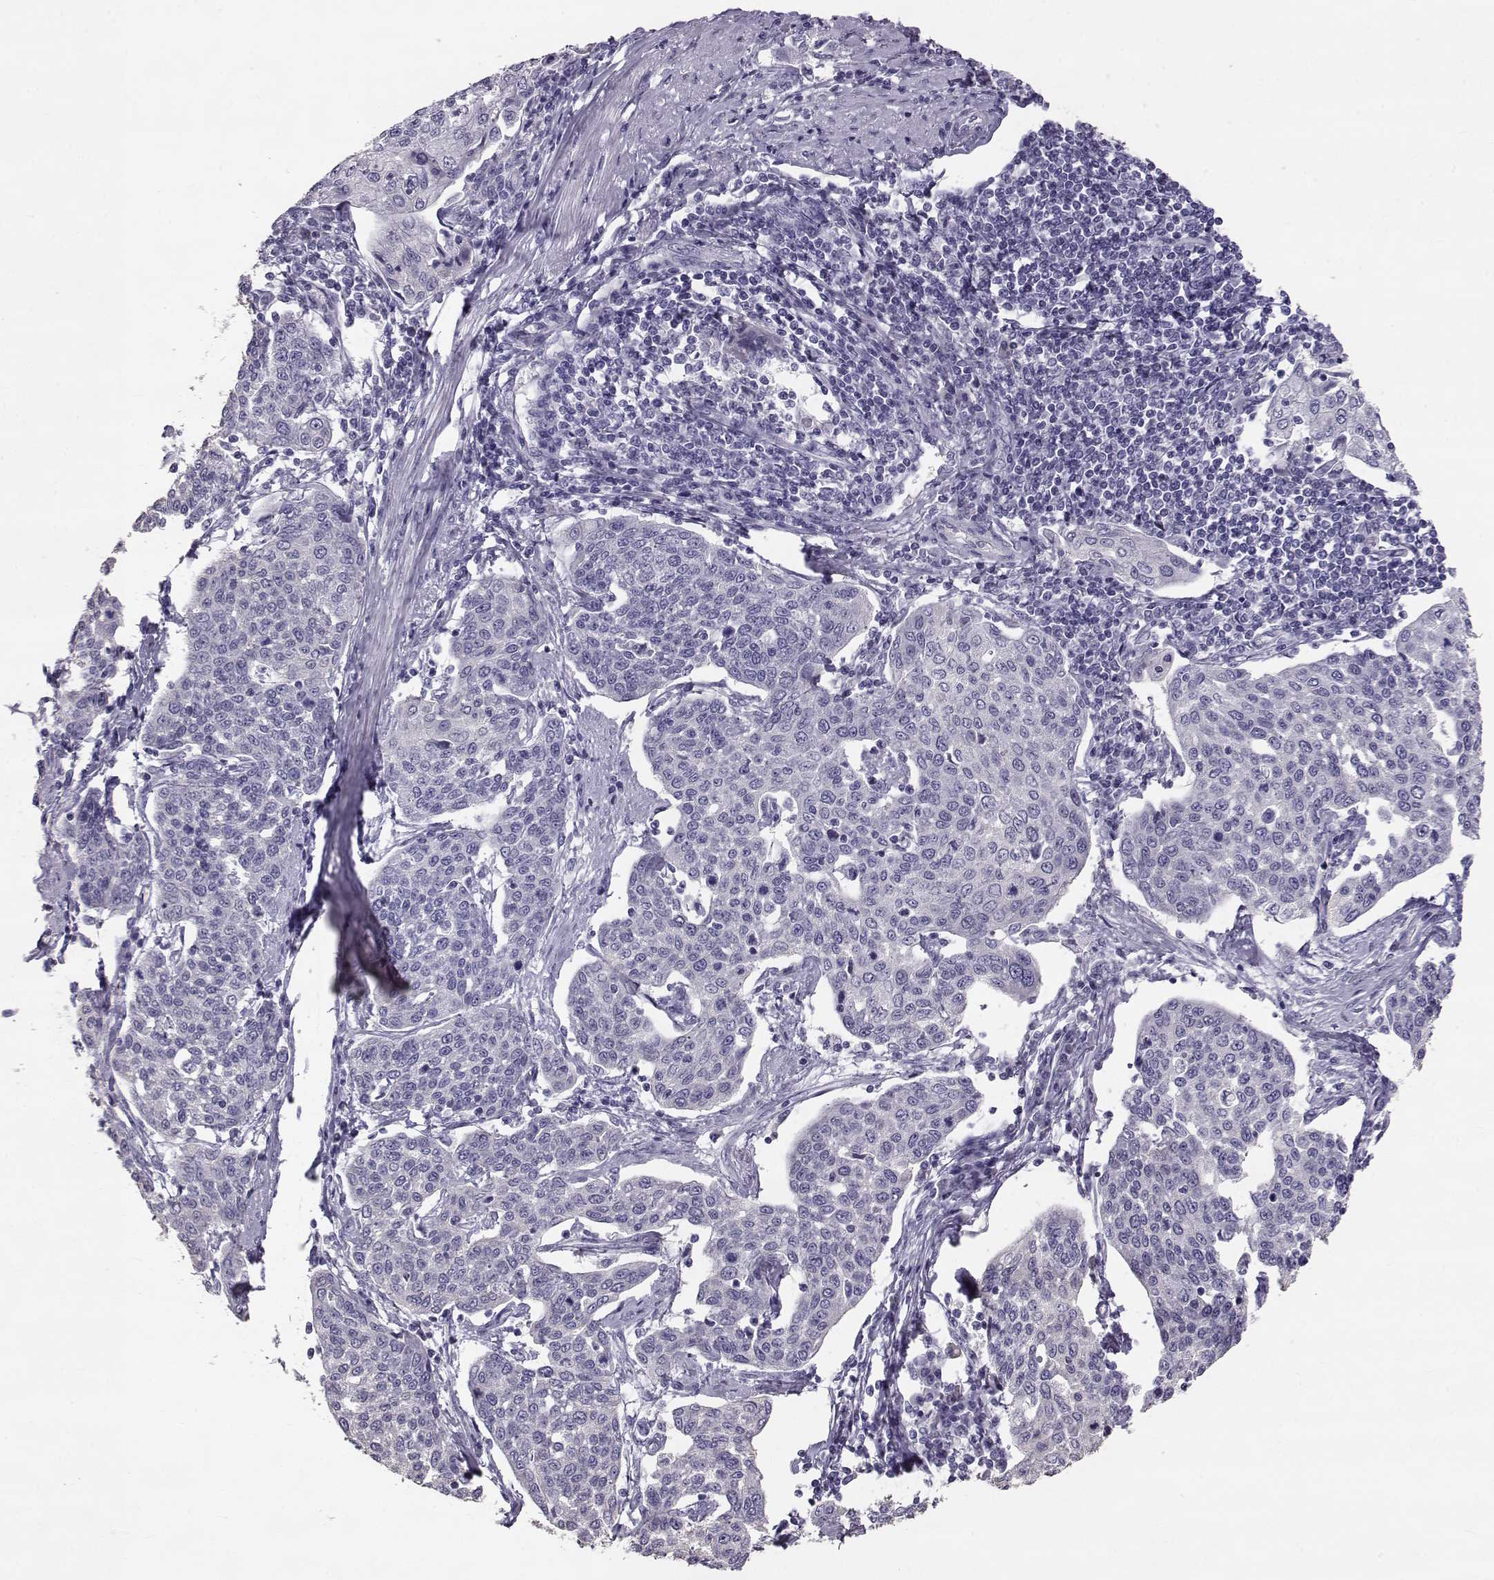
{"staining": {"intensity": "negative", "quantity": "none", "location": "none"}, "tissue": "cervical cancer", "cell_type": "Tumor cells", "image_type": "cancer", "snomed": [{"axis": "morphology", "description": "Squamous cell carcinoma, NOS"}, {"axis": "topography", "description": "Cervix"}], "caption": "This is a image of immunohistochemistry (IHC) staining of cervical cancer, which shows no staining in tumor cells.", "gene": "RD3", "patient": {"sex": "female", "age": 34}}